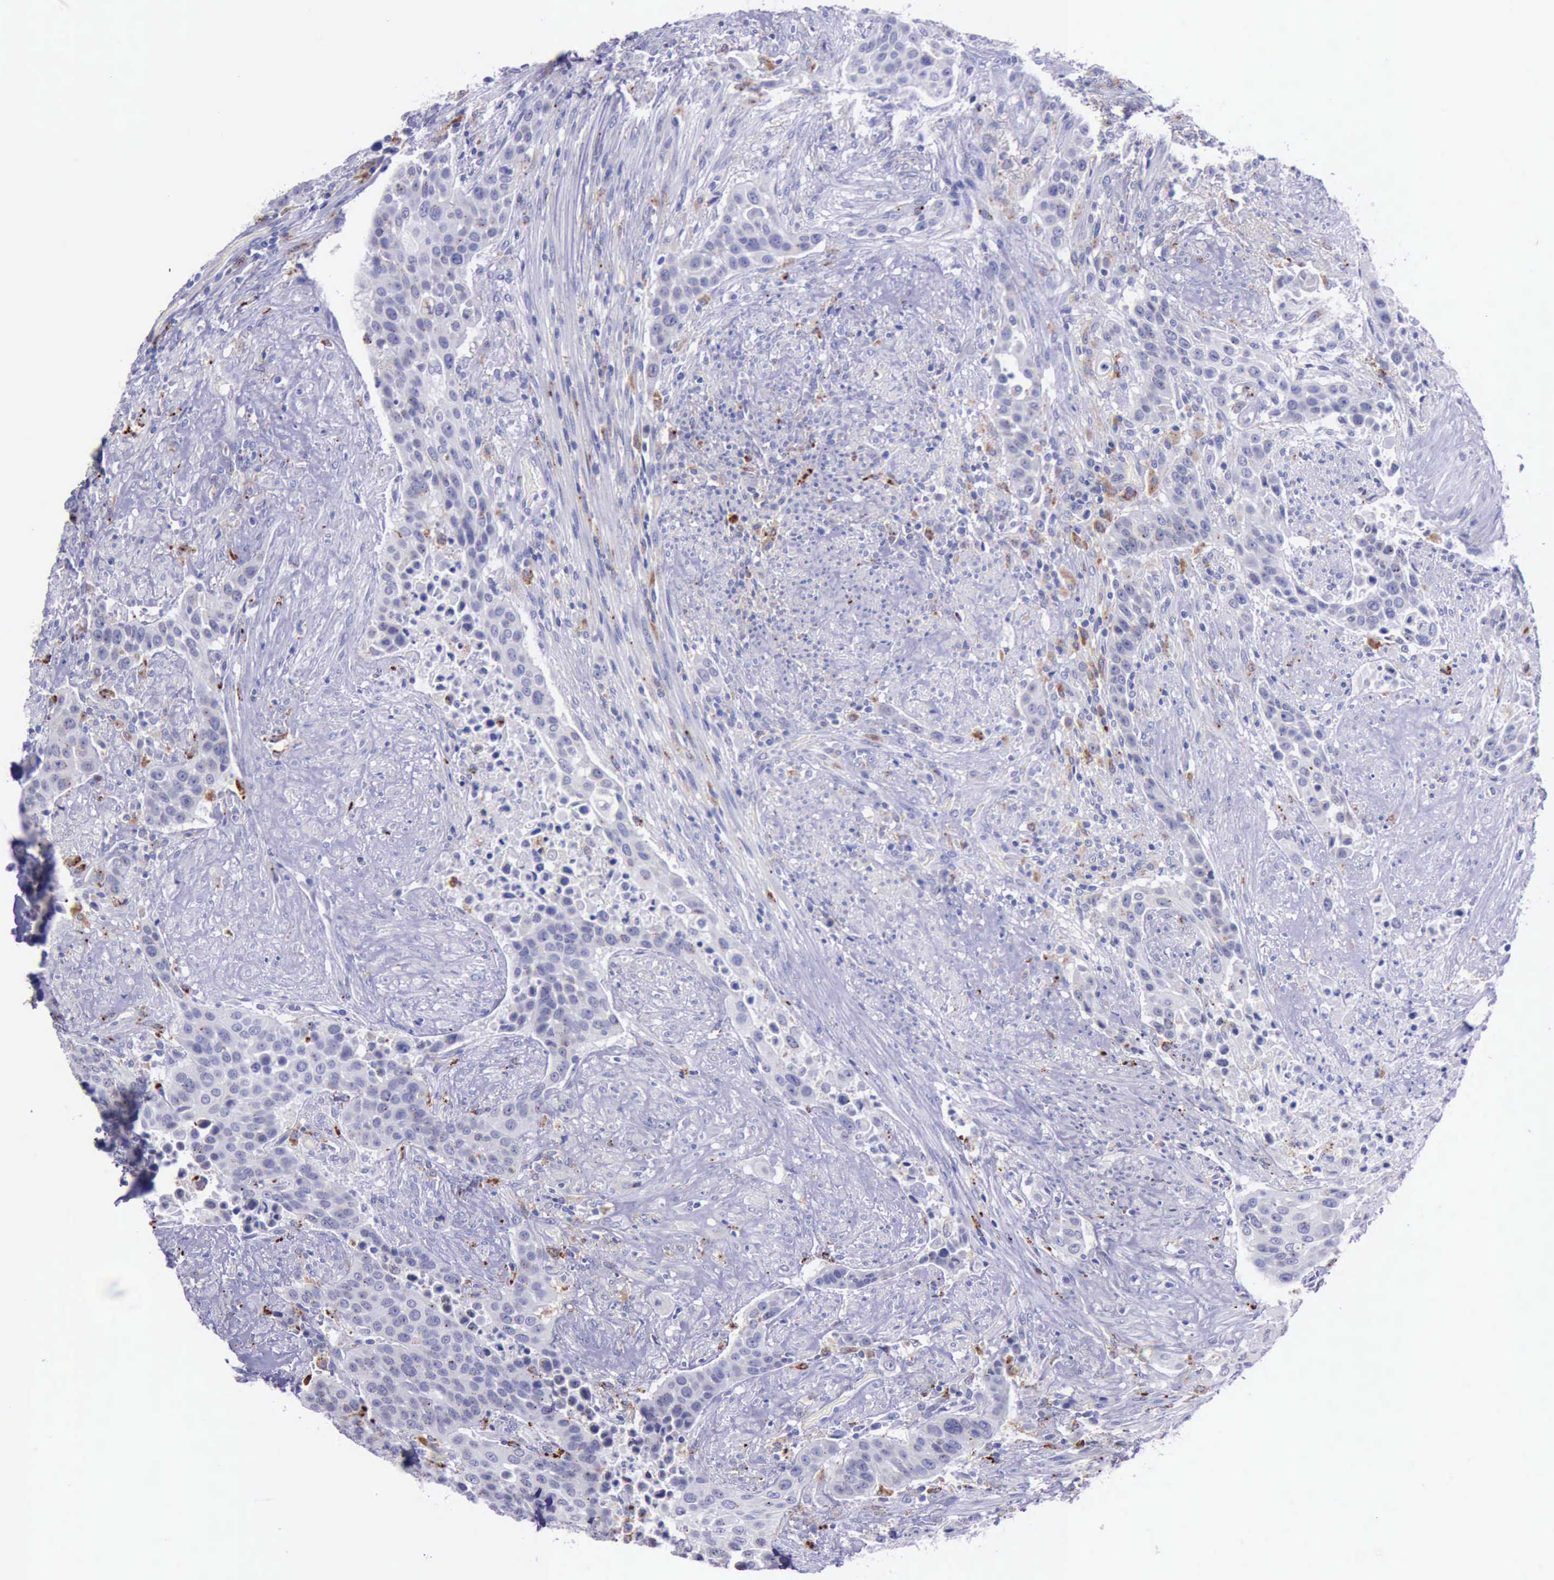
{"staining": {"intensity": "weak", "quantity": "<25%", "location": "cytoplasmic/membranous"}, "tissue": "urothelial cancer", "cell_type": "Tumor cells", "image_type": "cancer", "snomed": [{"axis": "morphology", "description": "Urothelial carcinoma, High grade"}, {"axis": "topography", "description": "Urinary bladder"}], "caption": "IHC of high-grade urothelial carcinoma shows no positivity in tumor cells.", "gene": "GLA", "patient": {"sex": "male", "age": 74}}